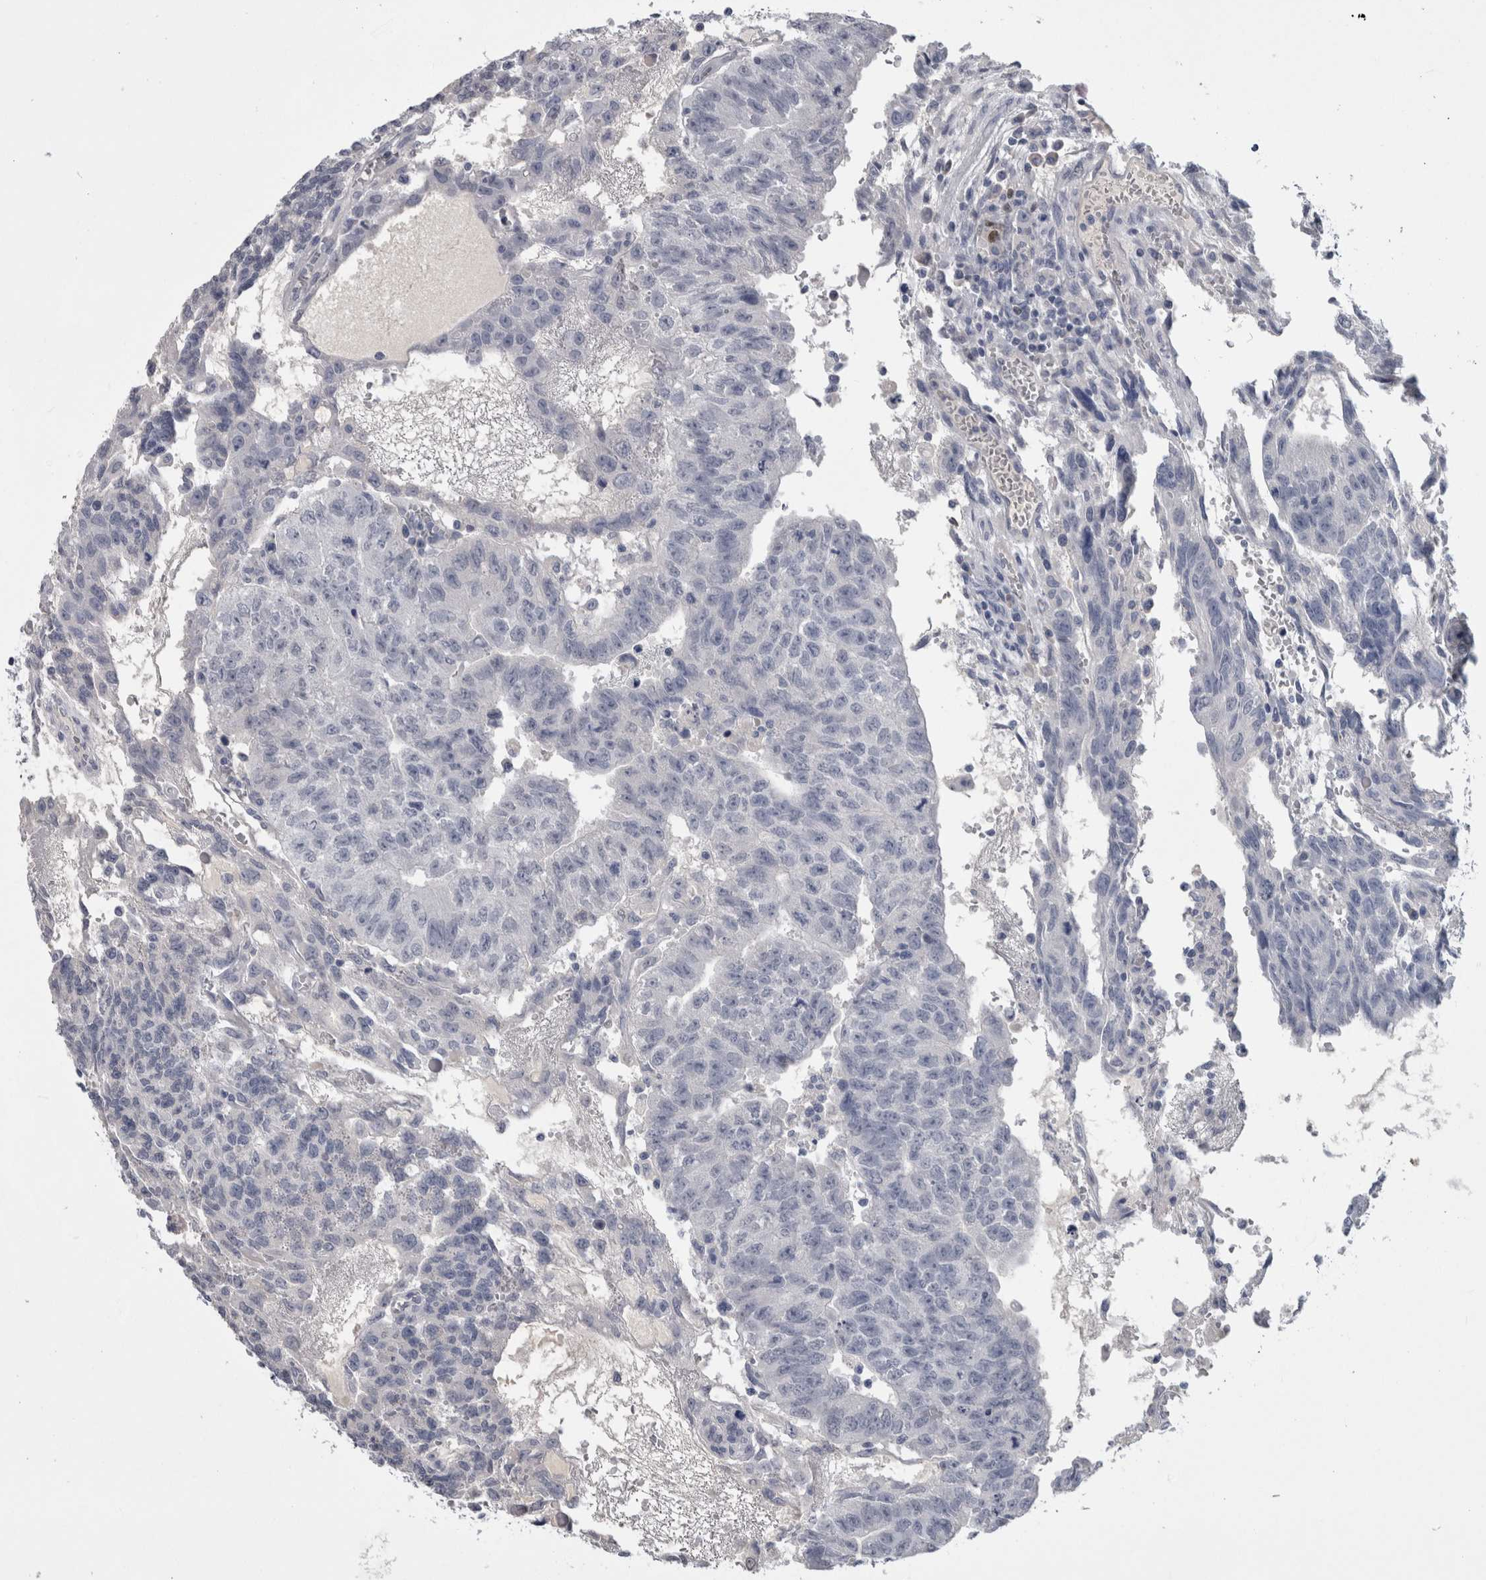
{"staining": {"intensity": "negative", "quantity": "none", "location": "none"}, "tissue": "testis cancer", "cell_type": "Tumor cells", "image_type": "cancer", "snomed": [{"axis": "morphology", "description": "Seminoma, NOS"}, {"axis": "morphology", "description": "Carcinoma, Embryonal, NOS"}, {"axis": "topography", "description": "Testis"}], "caption": "Immunohistochemistry micrograph of neoplastic tissue: testis seminoma stained with DAB (3,3'-diaminobenzidine) displays no significant protein positivity in tumor cells. (Brightfield microscopy of DAB IHC at high magnification).", "gene": "PAX5", "patient": {"sex": "male", "age": 52}}